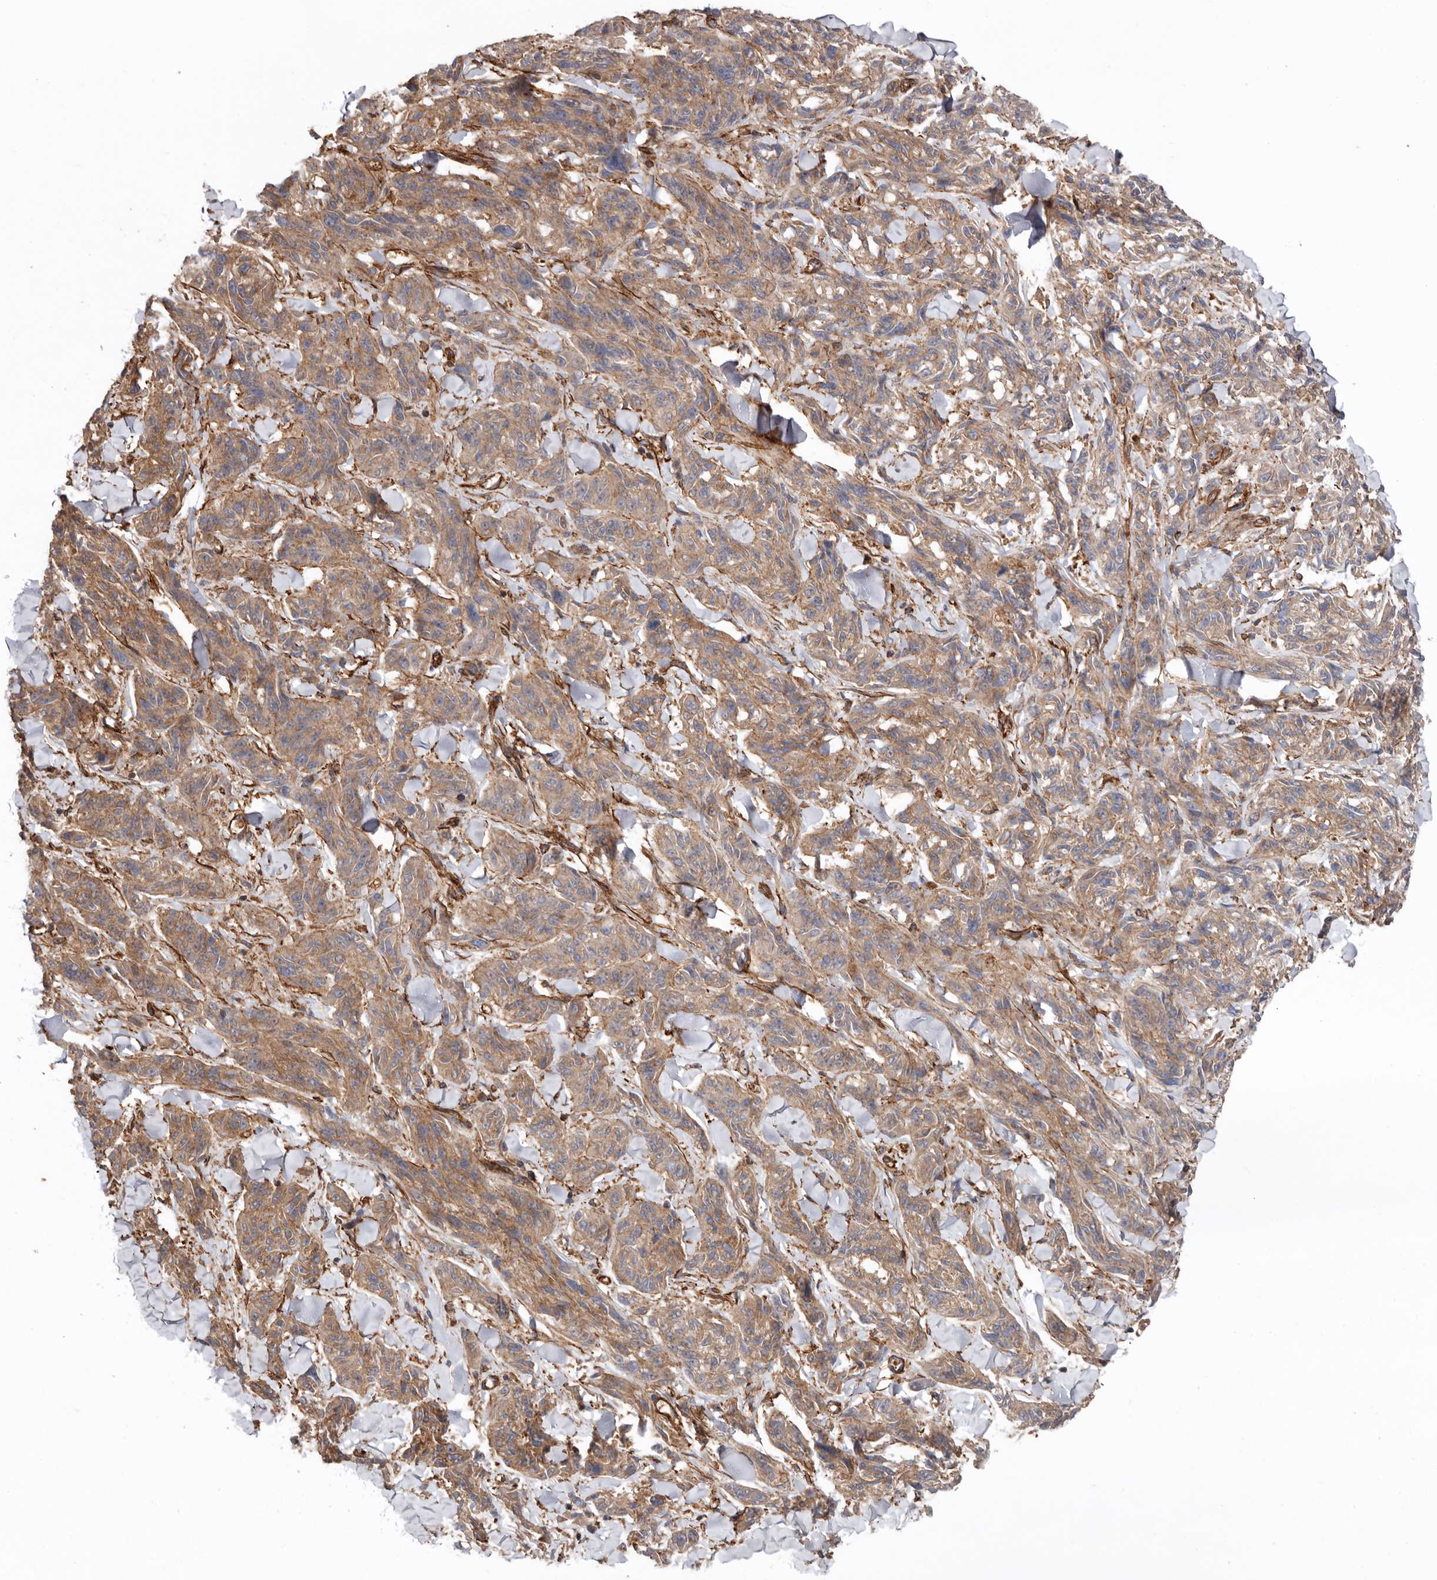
{"staining": {"intensity": "moderate", "quantity": ">75%", "location": "cytoplasmic/membranous"}, "tissue": "melanoma", "cell_type": "Tumor cells", "image_type": "cancer", "snomed": [{"axis": "morphology", "description": "Malignant melanoma, NOS"}, {"axis": "topography", "description": "Skin"}], "caption": "Immunohistochemical staining of melanoma shows moderate cytoplasmic/membranous protein positivity in about >75% of tumor cells.", "gene": "TMC7", "patient": {"sex": "male", "age": 53}}